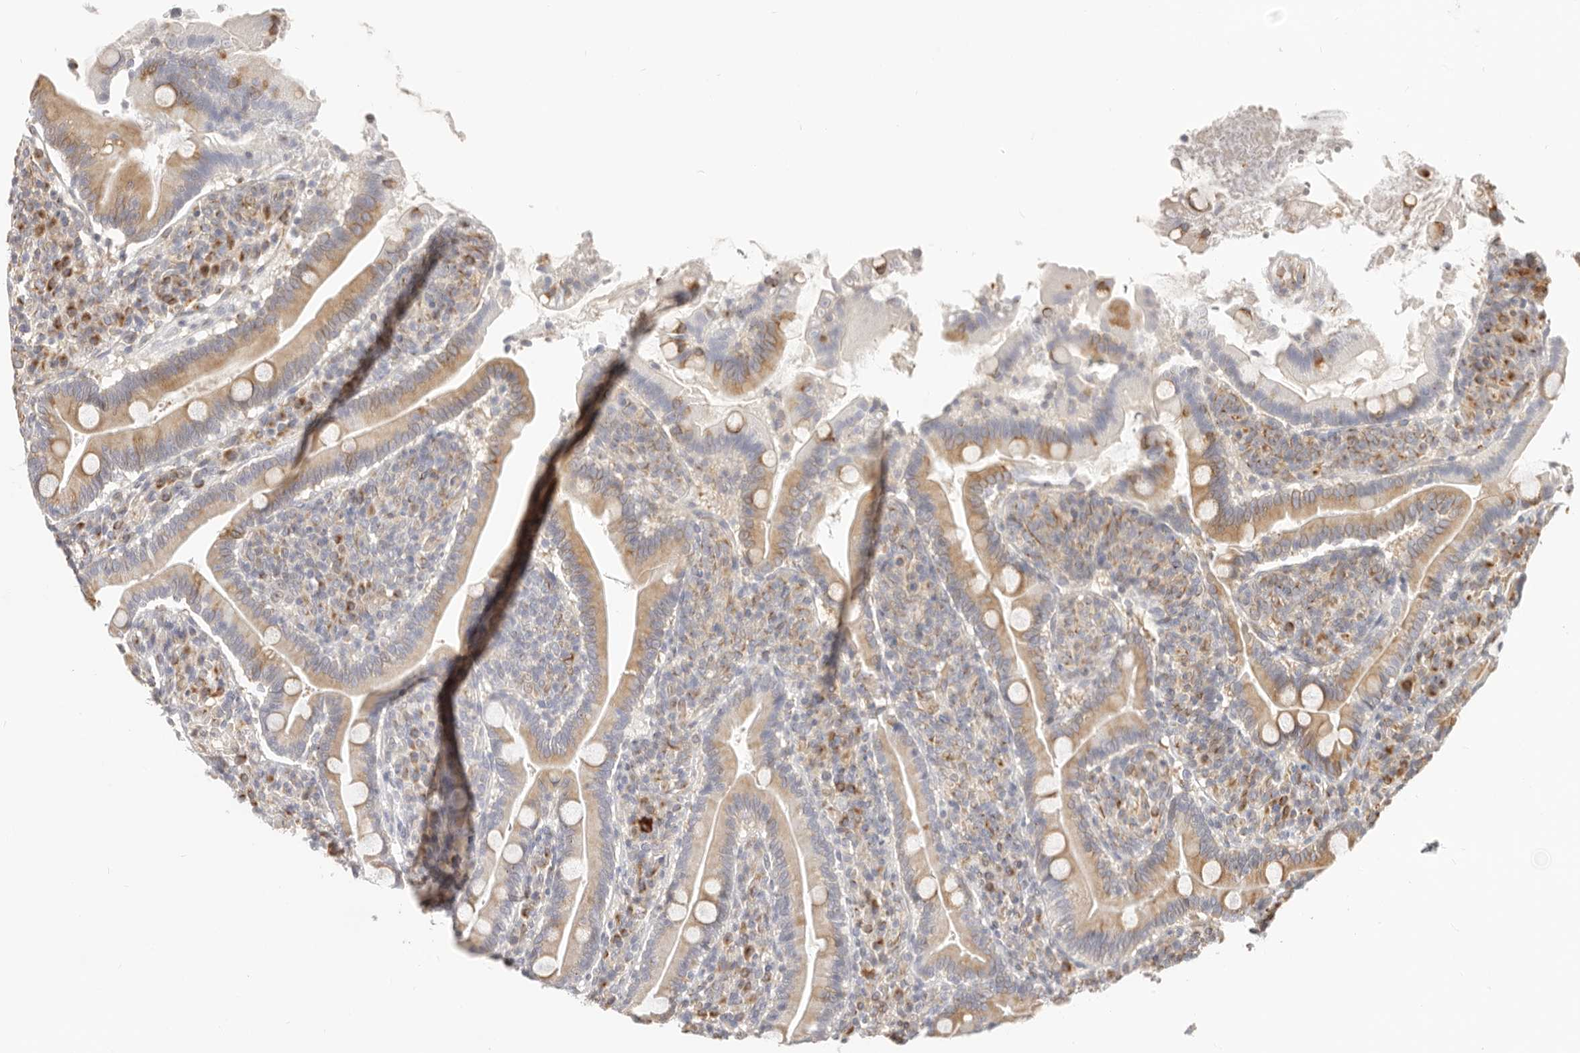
{"staining": {"intensity": "moderate", "quantity": "25%-75%", "location": "cytoplasmic/membranous"}, "tissue": "duodenum", "cell_type": "Glandular cells", "image_type": "normal", "snomed": [{"axis": "morphology", "description": "Normal tissue, NOS"}, {"axis": "topography", "description": "Duodenum"}], "caption": "Protein staining of benign duodenum exhibits moderate cytoplasmic/membranous expression in about 25%-75% of glandular cells.", "gene": "DTNBP1", "patient": {"sex": "male", "age": 35}}